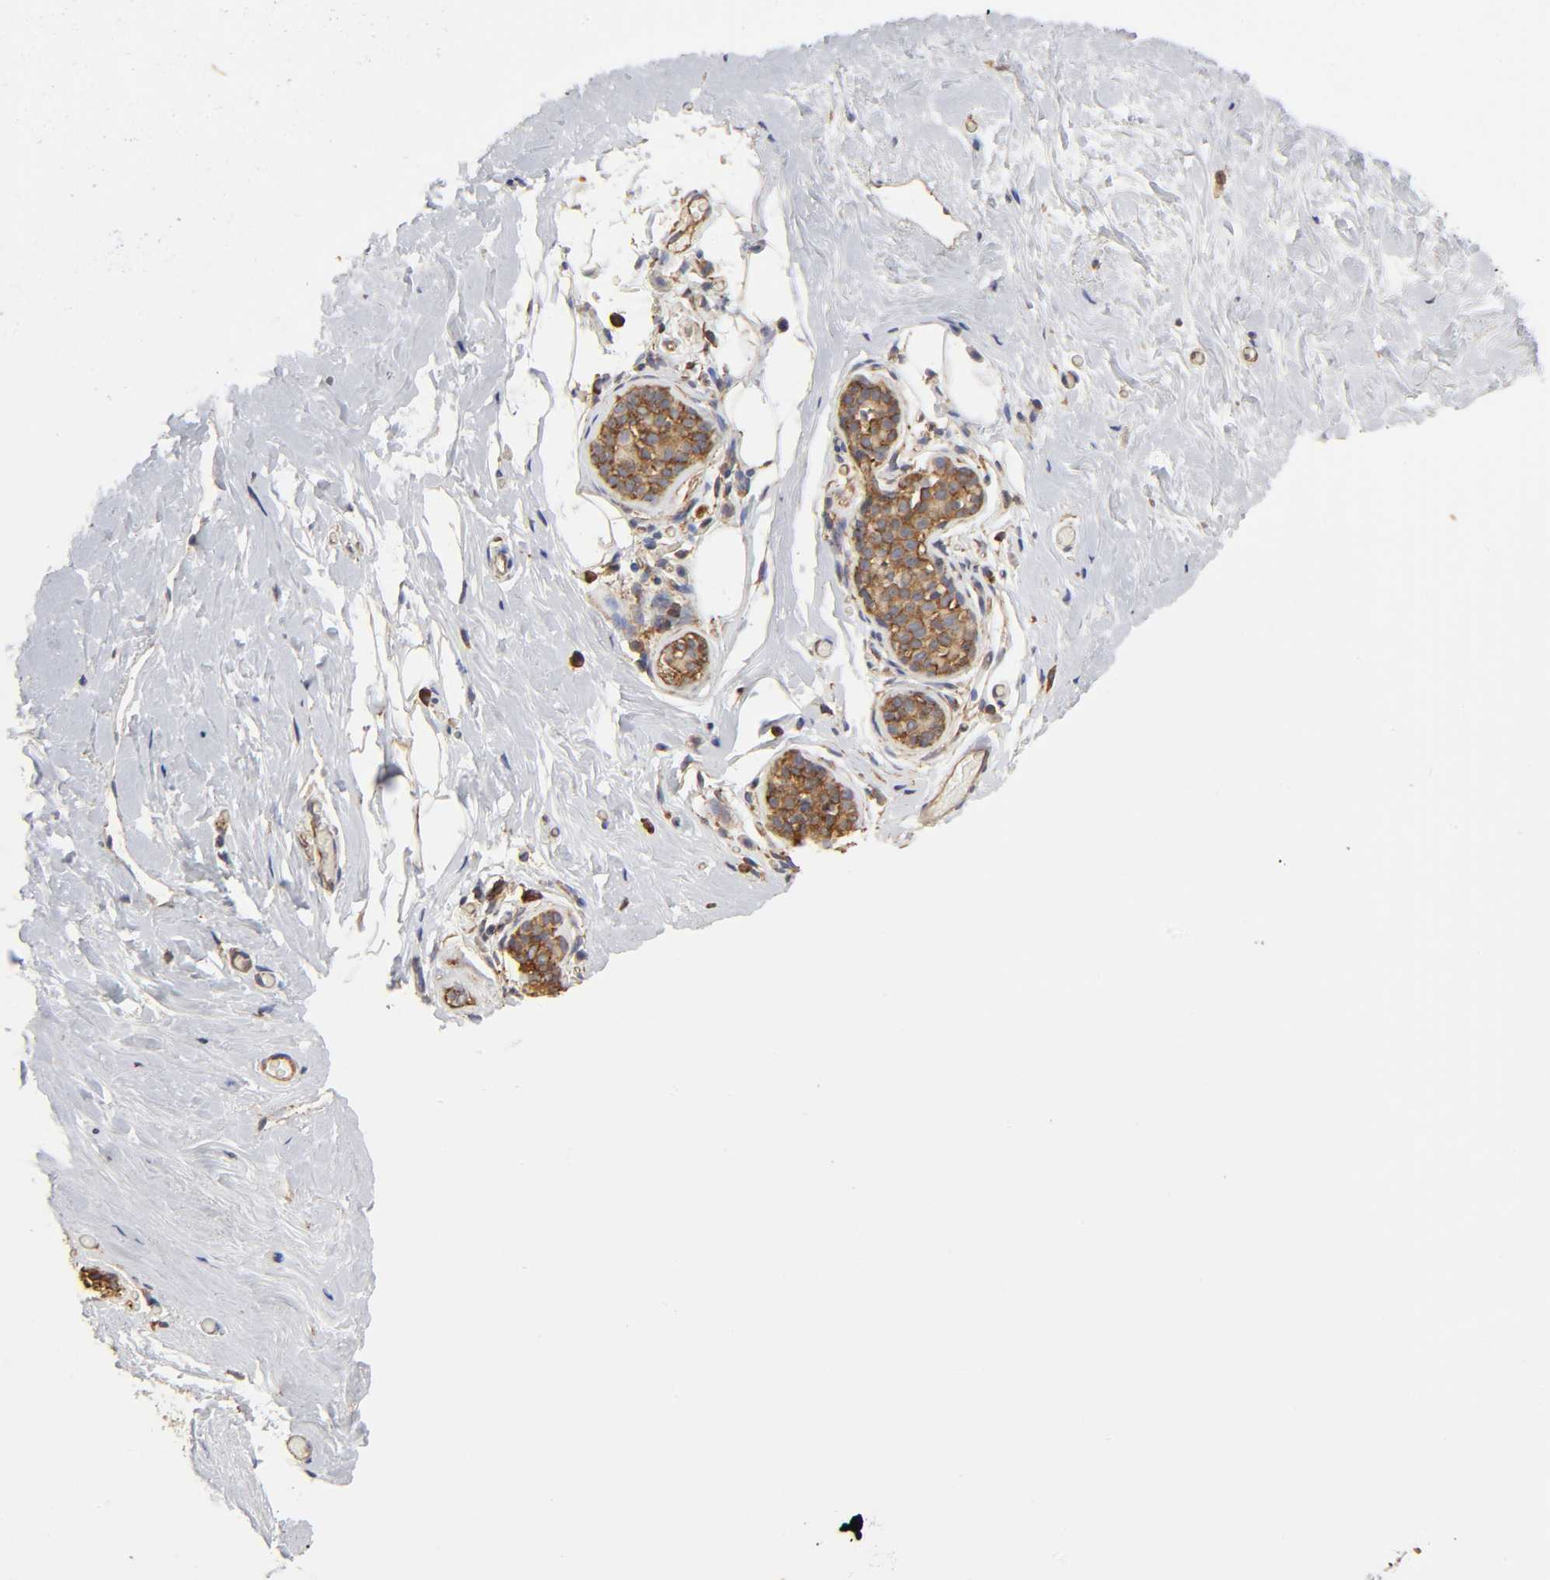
{"staining": {"intensity": "negative", "quantity": "none", "location": "none"}, "tissue": "breast", "cell_type": "Adipocytes", "image_type": "normal", "snomed": [{"axis": "morphology", "description": "Normal tissue, NOS"}, {"axis": "topography", "description": "Breast"}], "caption": "An immunohistochemistry image of benign breast is shown. There is no staining in adipocytes of breast.", "gene": "RPL14", "patient": {"sex": "female", "age": 75}}